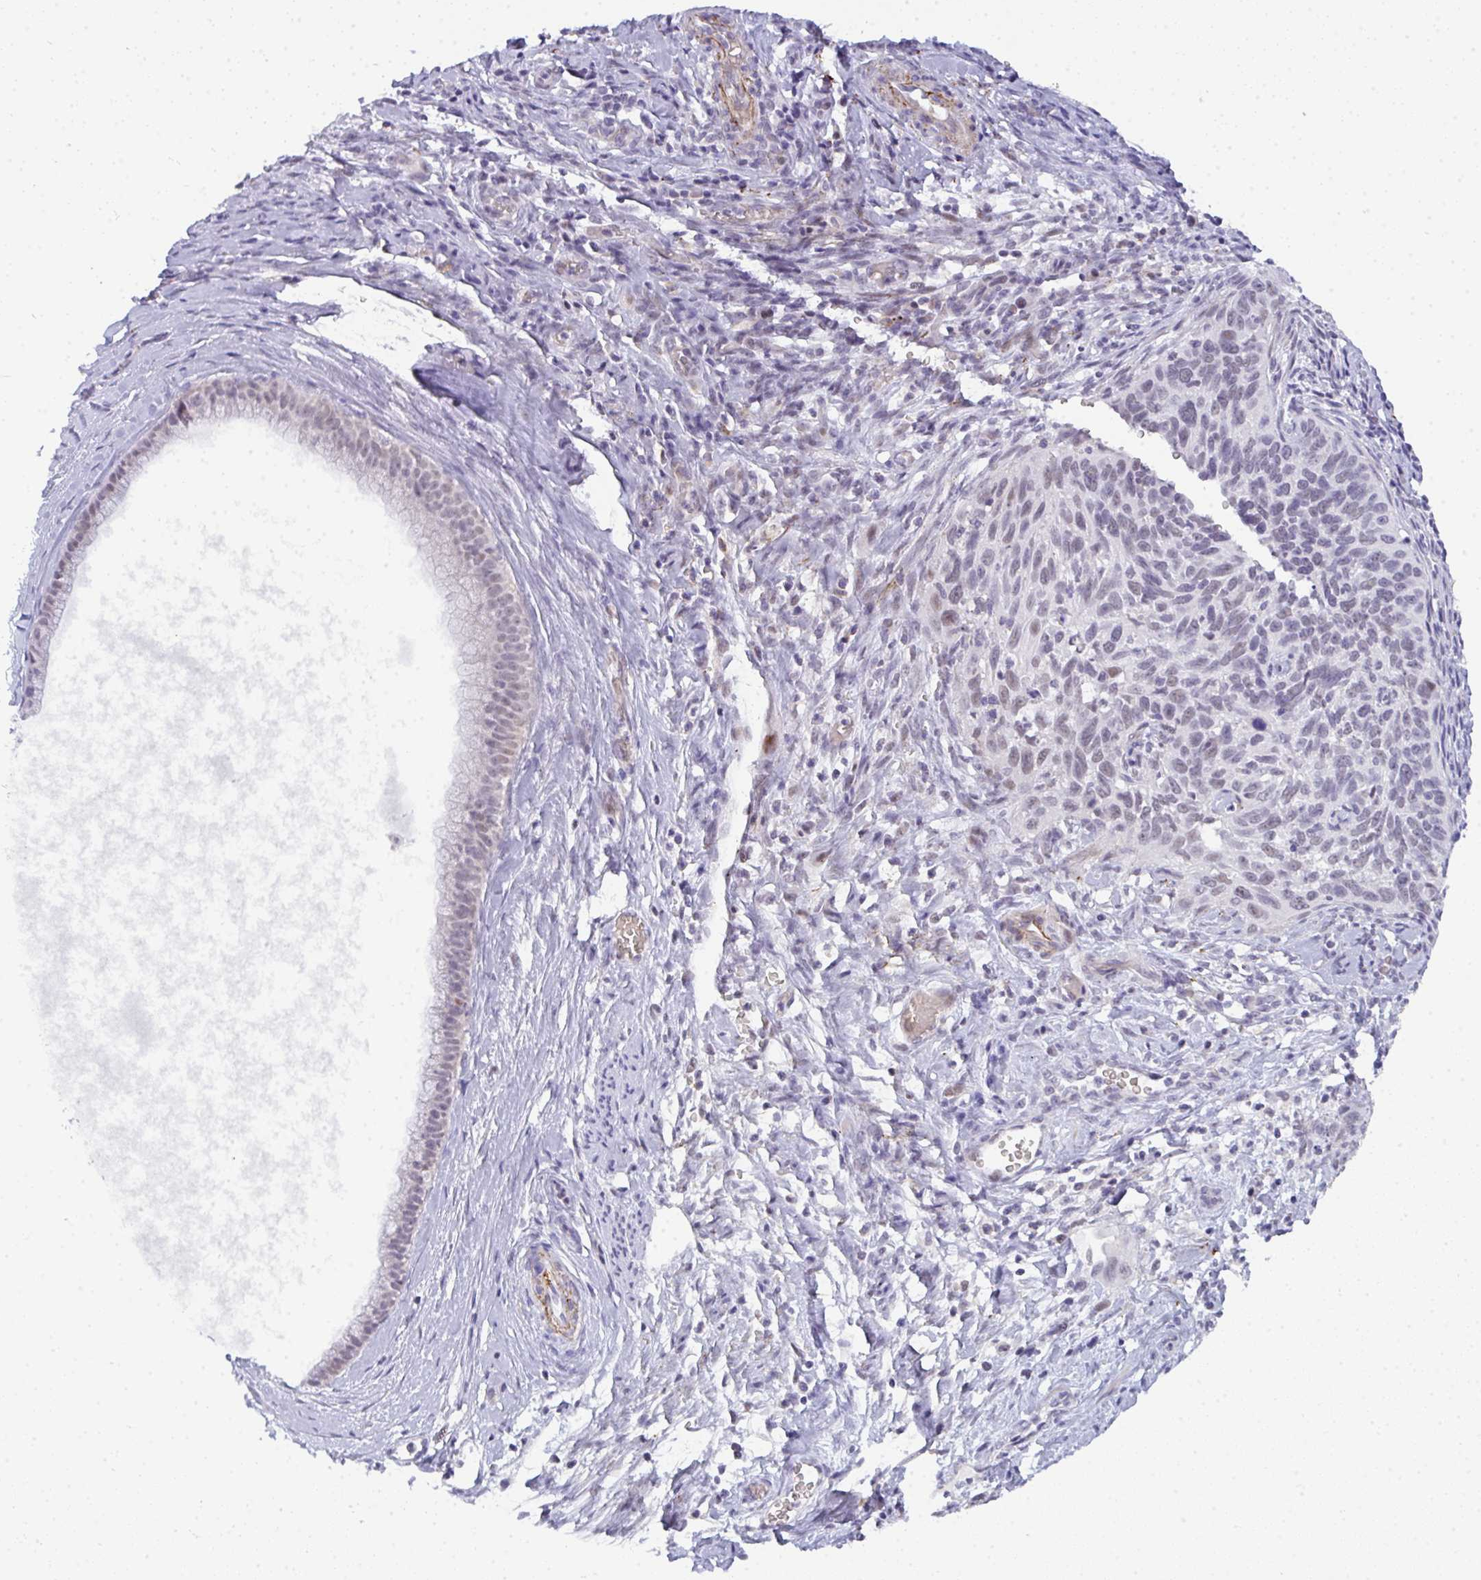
{"staining": {"intensity": "negative", "quantity": "none", "location": "none"}, "tissue": "cervical cancer", "cell_type": "Tumor cells", "image_type": "cancer", "snomed": [{"axis": "morphology", "description": "Squamous cell carcinoma, NOS"}, {"axis": "topography", "description": "Cervix"}], "caption": "Immunohistochemistry (IHC) of human cervical cancer reveals no positivity in tumor cells. Nuclei are stained in blue.", "gene": "TNMD", "patient": {"sex": "female", "age": 51}}